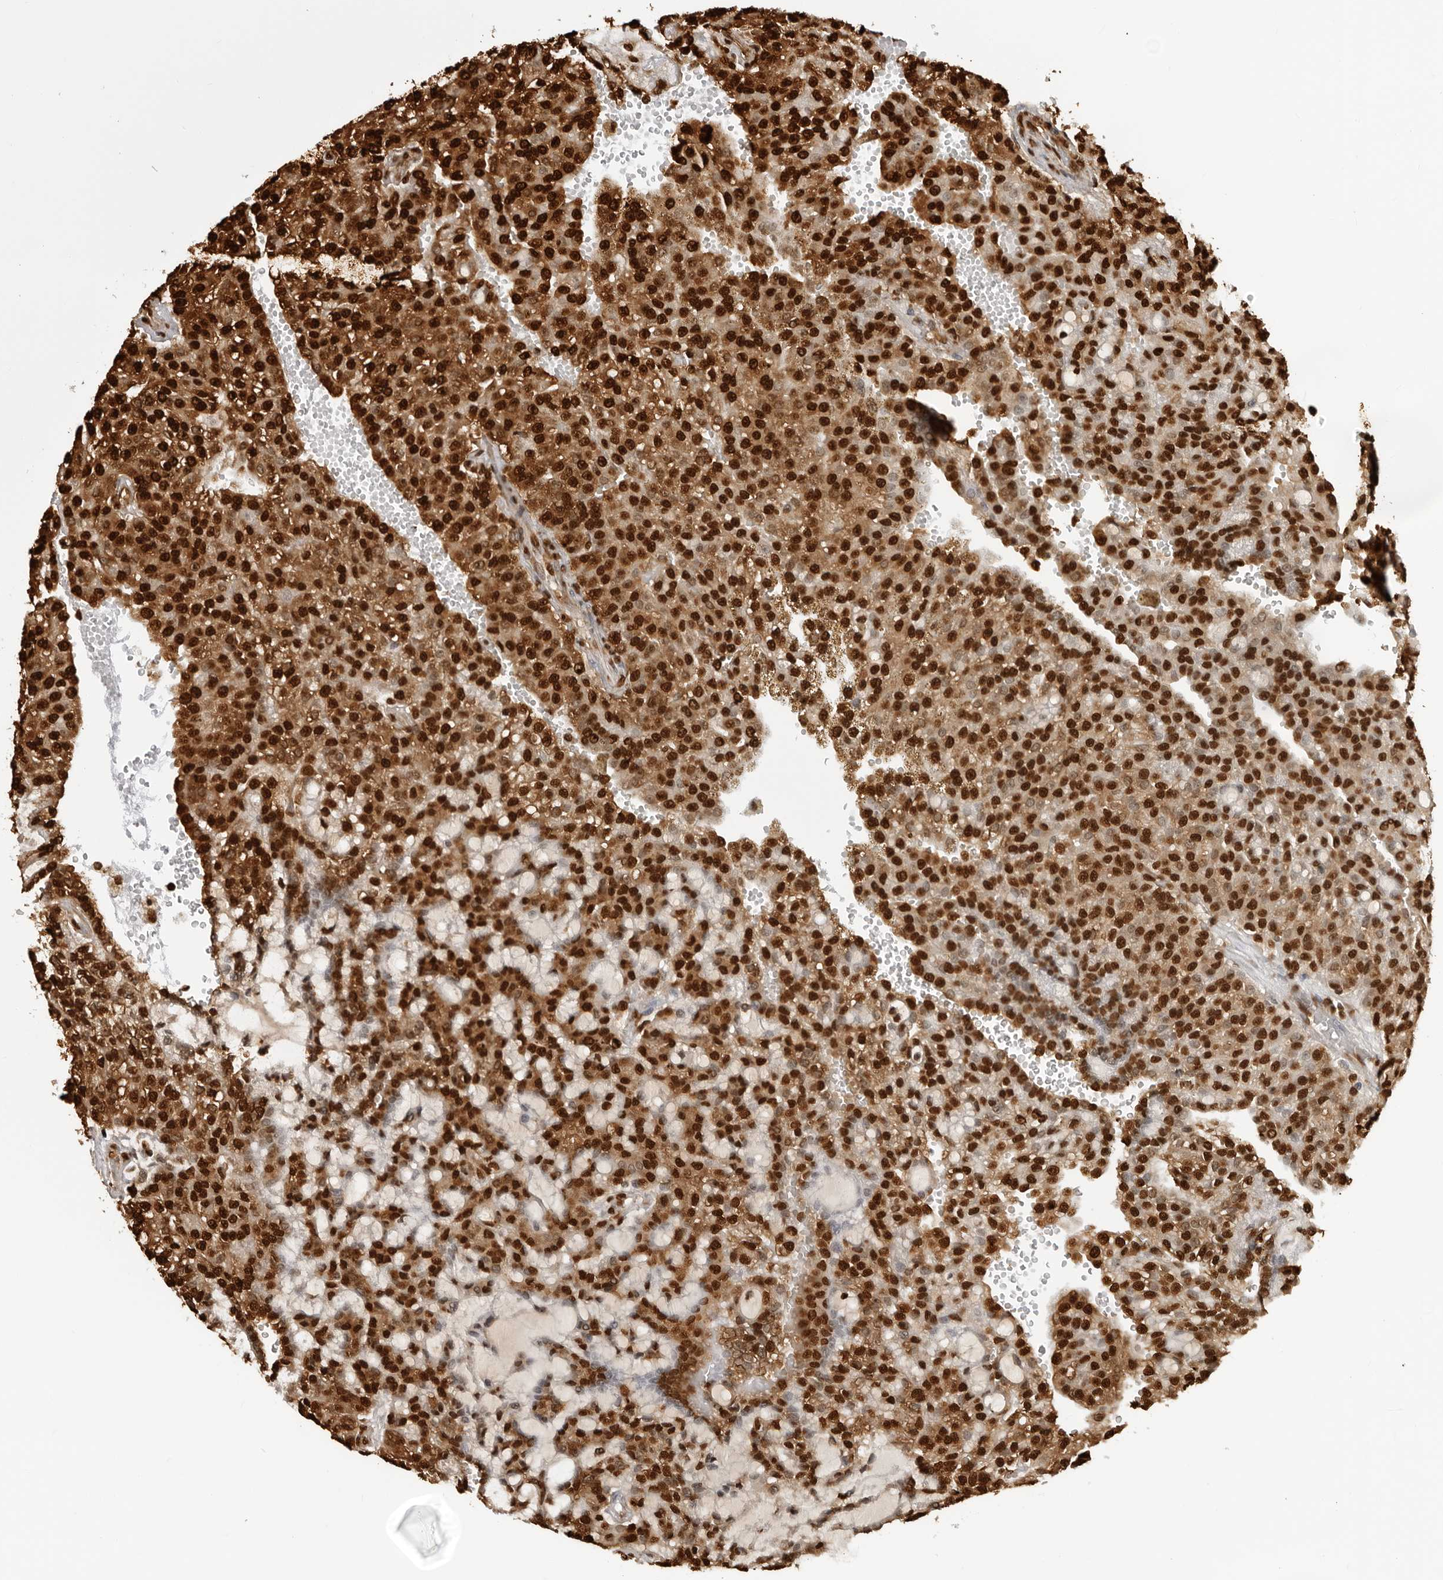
{"staining": {"intensity": "strong", "quantity": ">75%", "location": "cytoplasmic/membranous,nuclear"}, "tissue": "renal cancer", "cell_type": "Tumor cells", "image_type": "cancer", "snomed": [{"axis": "morphology", "description": "Adenocarcinoma, NOS"}, {"axis": "topography", "description": "Kidney"}], "caption": "Adenocarcinoma (renal) stained with a brown dye displays strong cytoplasmic/membranous and nuclear positive staining in approximately >75% of tumor cells.", "gene": "ZFP91", "patient": {"sex": "male", "age": 63}}